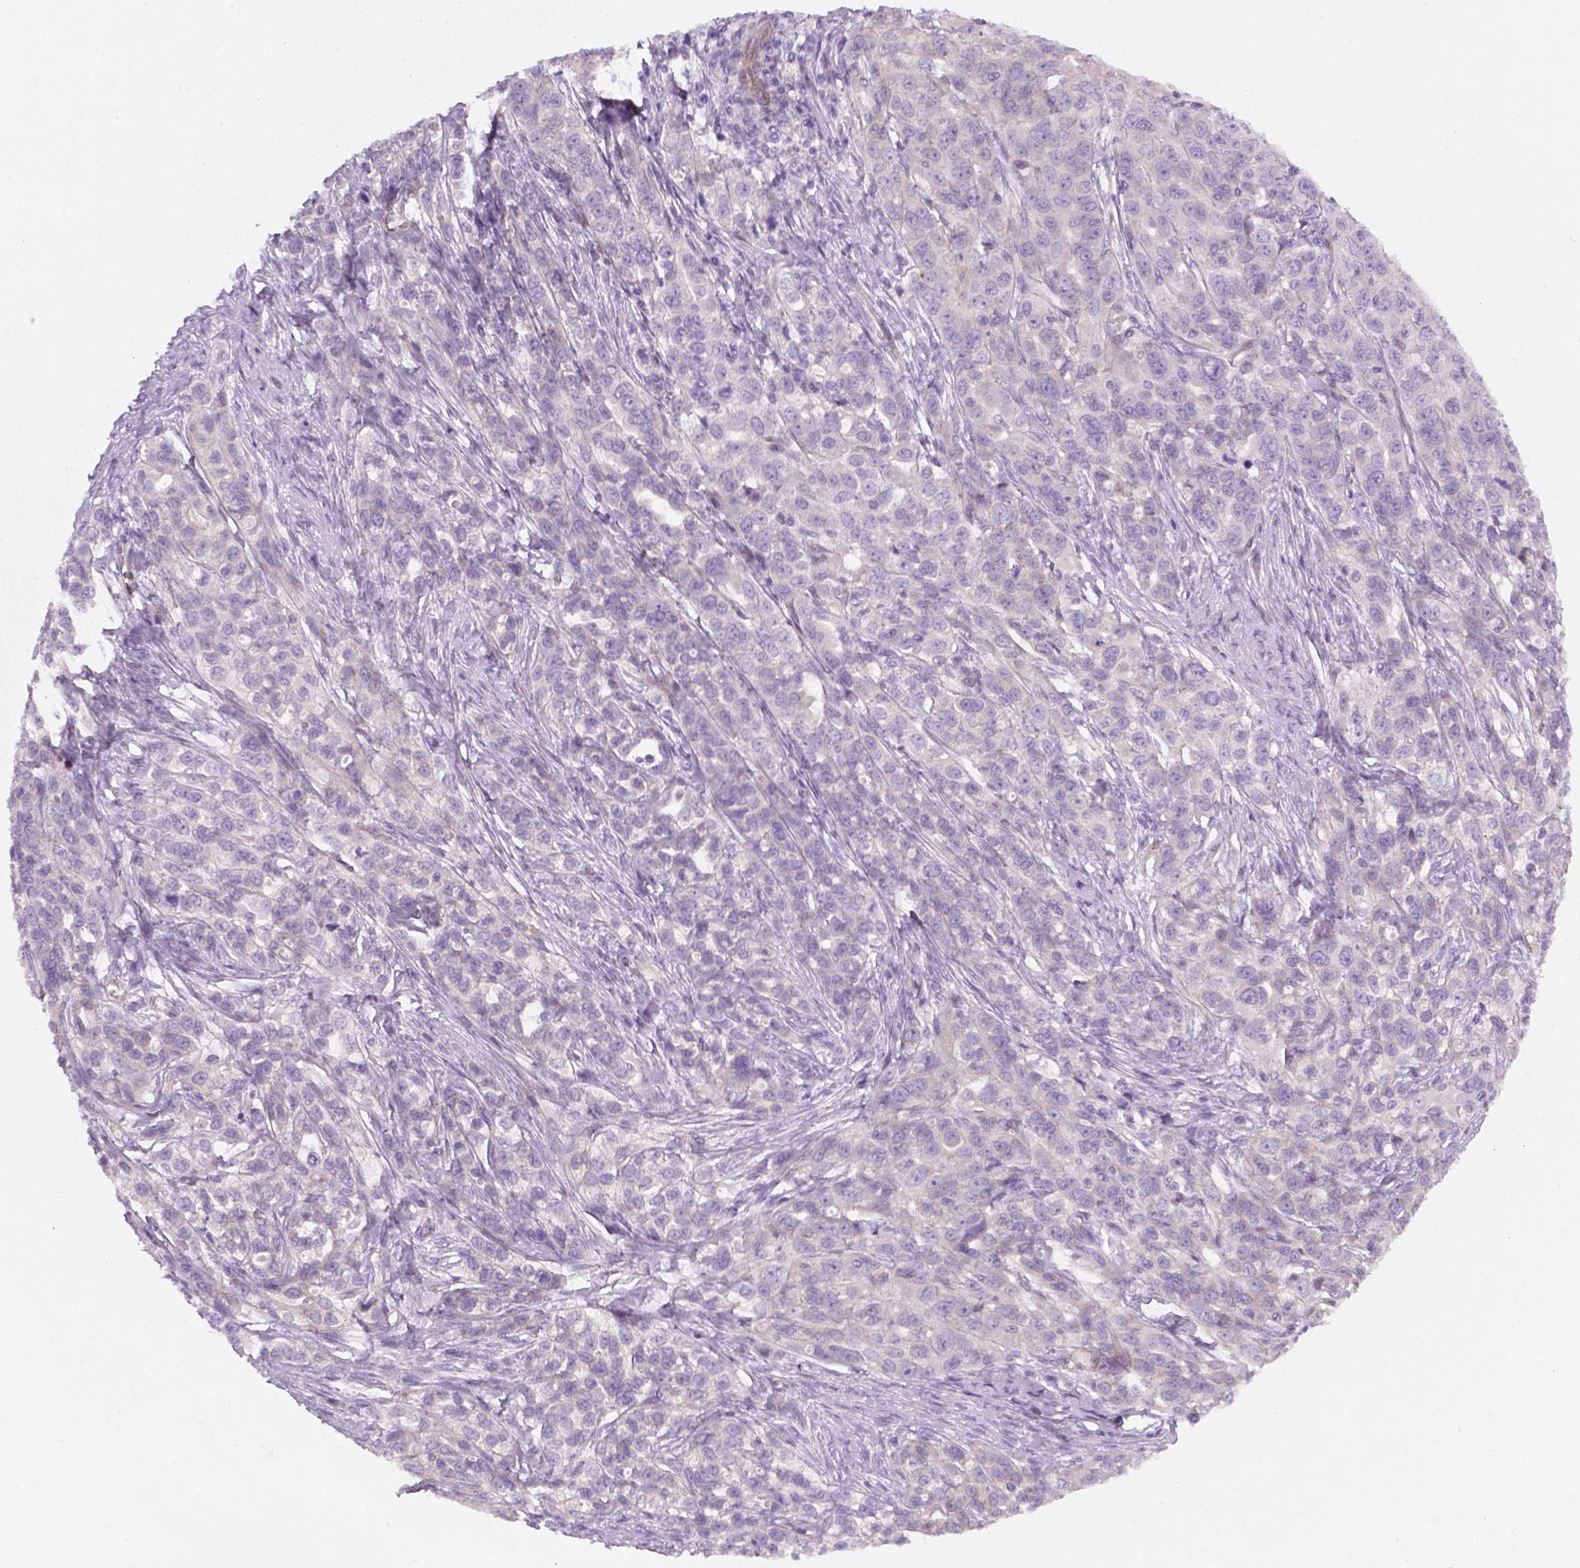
{"staining": {"intensity": "negative", "quantity": "none", "location": "none"}, "tissue": "ovarian cancer", "cell_type": "Tumor cells", "image_type": "cancer", "snomed": [{"axis": "morphology", "description": "Cystadenocarcinoma, serous, NOS"}, {"axis": "topography", "description": "Ovary"}], "caption": "This is an IHC micrograph of human ovarian cancer. There is no expression in tumor cells.", "gene": "VSTM5", "patient": {"sex": "female", "age": 71}}